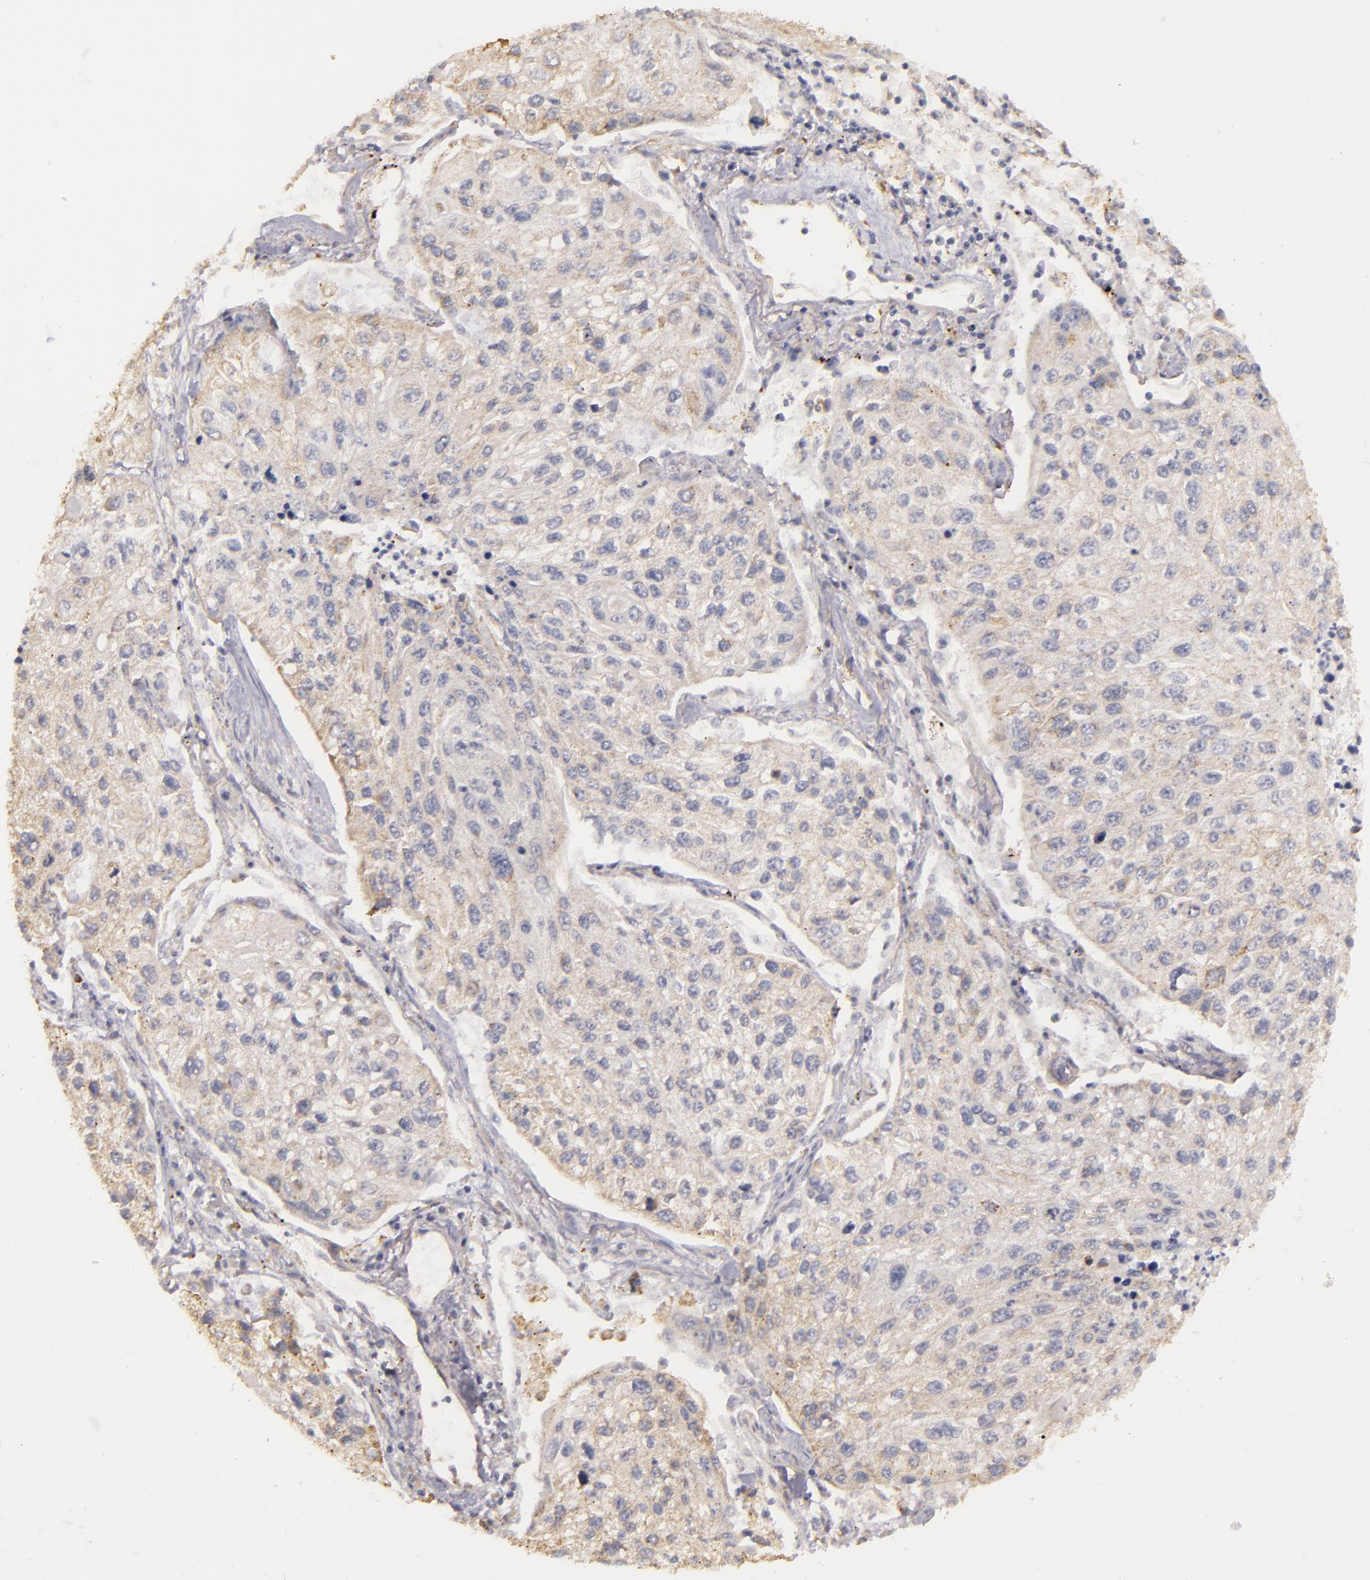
{"staining": {"intensity": "negative", "quantity": "none", "location": "none"}, "tissue": "lung cancer", "cell_type": "Tumor cells", "image_type": "cancer", "snomed": [{"axis": "morphology", "description": "Squamous cell carcinoma, NOS"}, {"axis": "topography", "description": "Lung"}], "caption": "The IHC photomicrograph has no significant expression in tumor cells of lung cancer (squamous cell carcinoma) tissue.", "gene": "SYTL4", "patient": {"sex": "male", "age": 75}}